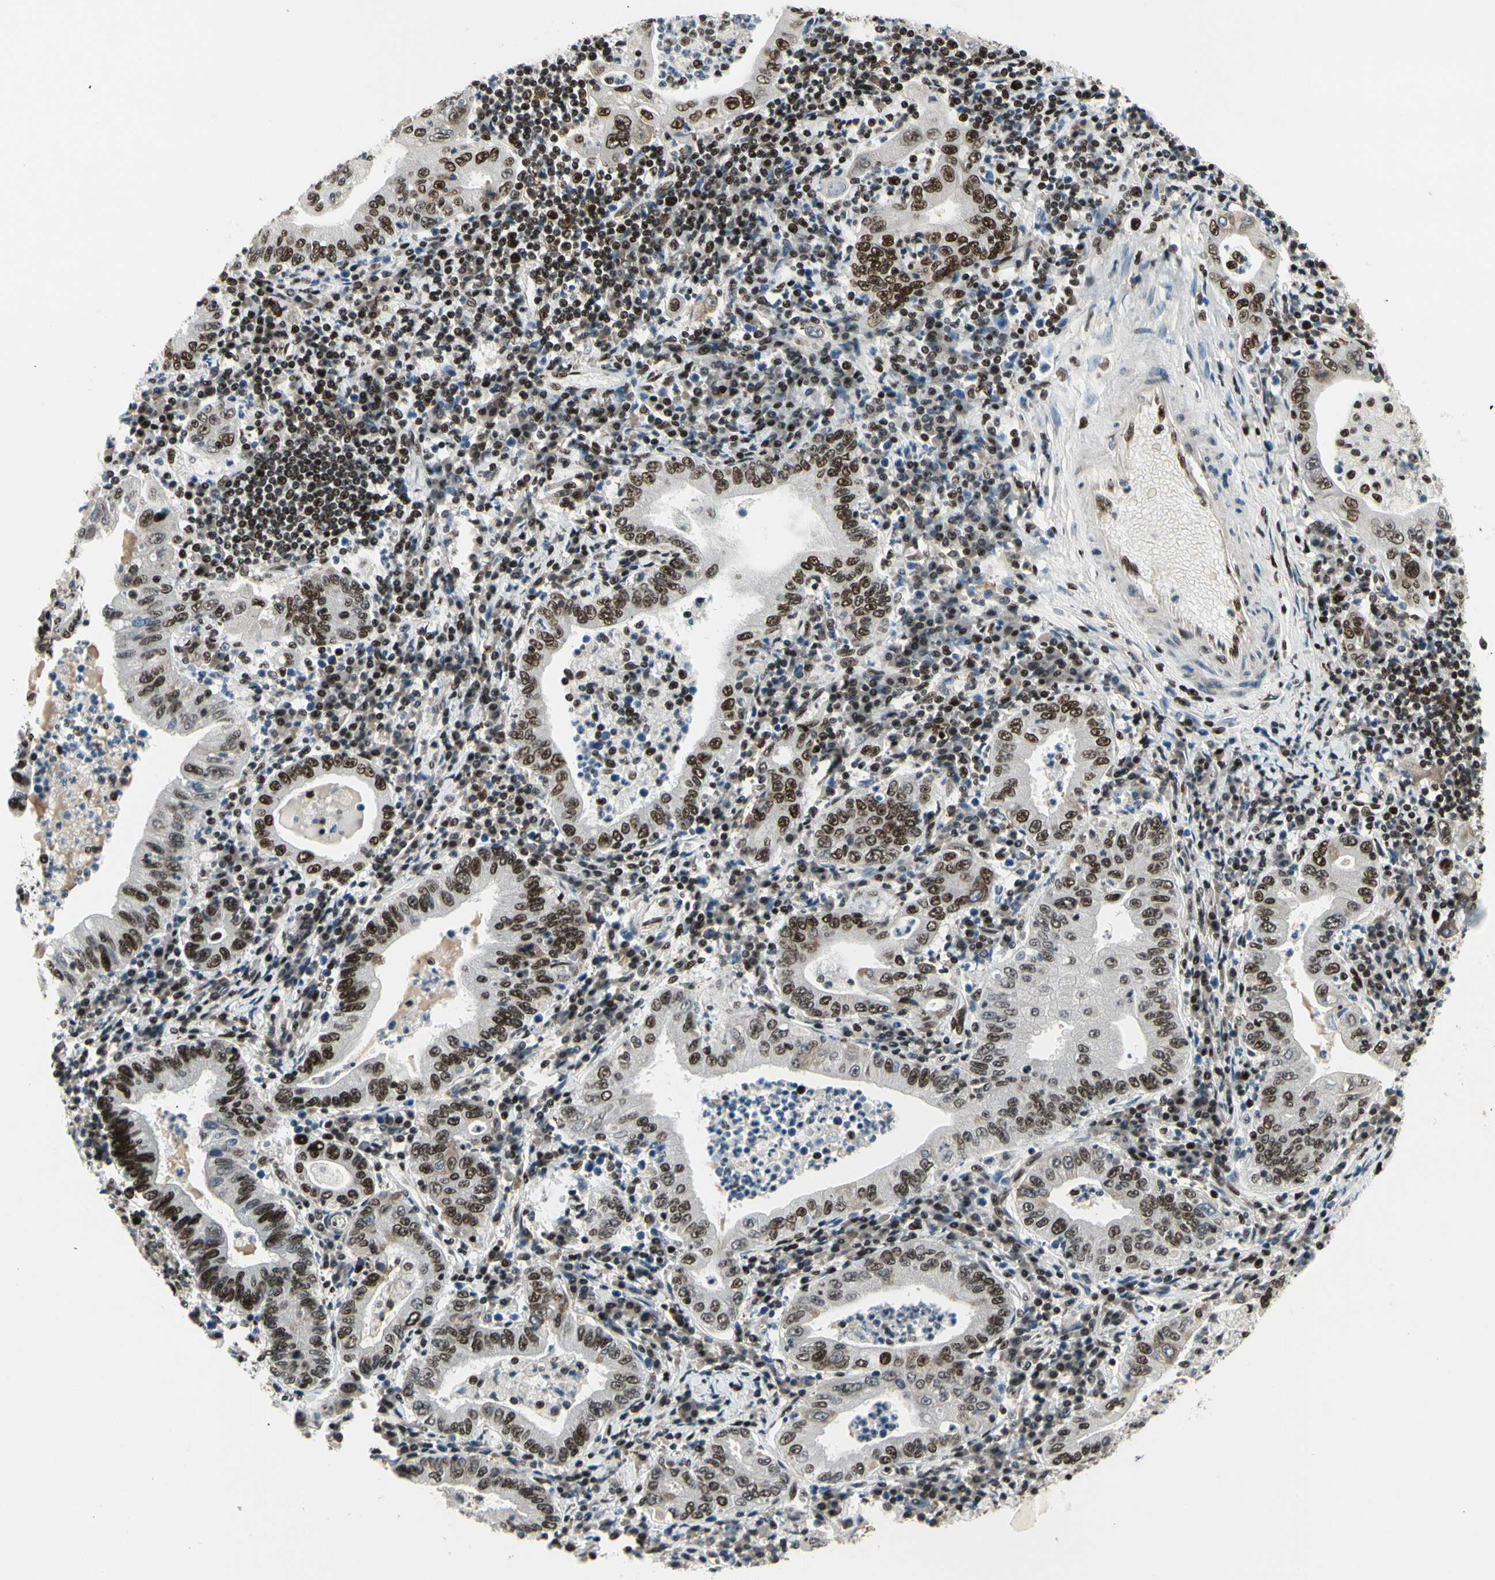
{"staining": {"intensity": "moderate", "quantity": ">75%", "location": "nuclear"}, "tissue": "stomach cancer", "cell_type": "Tumor cells", "image_type": "cancer", "snomed": [{"axis": "morphology", "description": "Normal tissue, NOS"}, {"axis": "morphology", "description": "Adenocarcinoma, NOS"}, {"axis": "topography", "description": "Esophagus"}, {"axis": "topography", "description": "Stomach, upper"}, {"axis": "topography", "description": "Peripheral nerve tissue"}], "caption": "The micrograph demonstrates immunohistochemical staining of stomach cancer. There is moderate nuclear expression is seen in approximately >75% of tumor cells.", "gene": "SRSF11", "patient": {"sex": "male", "age": 62}}